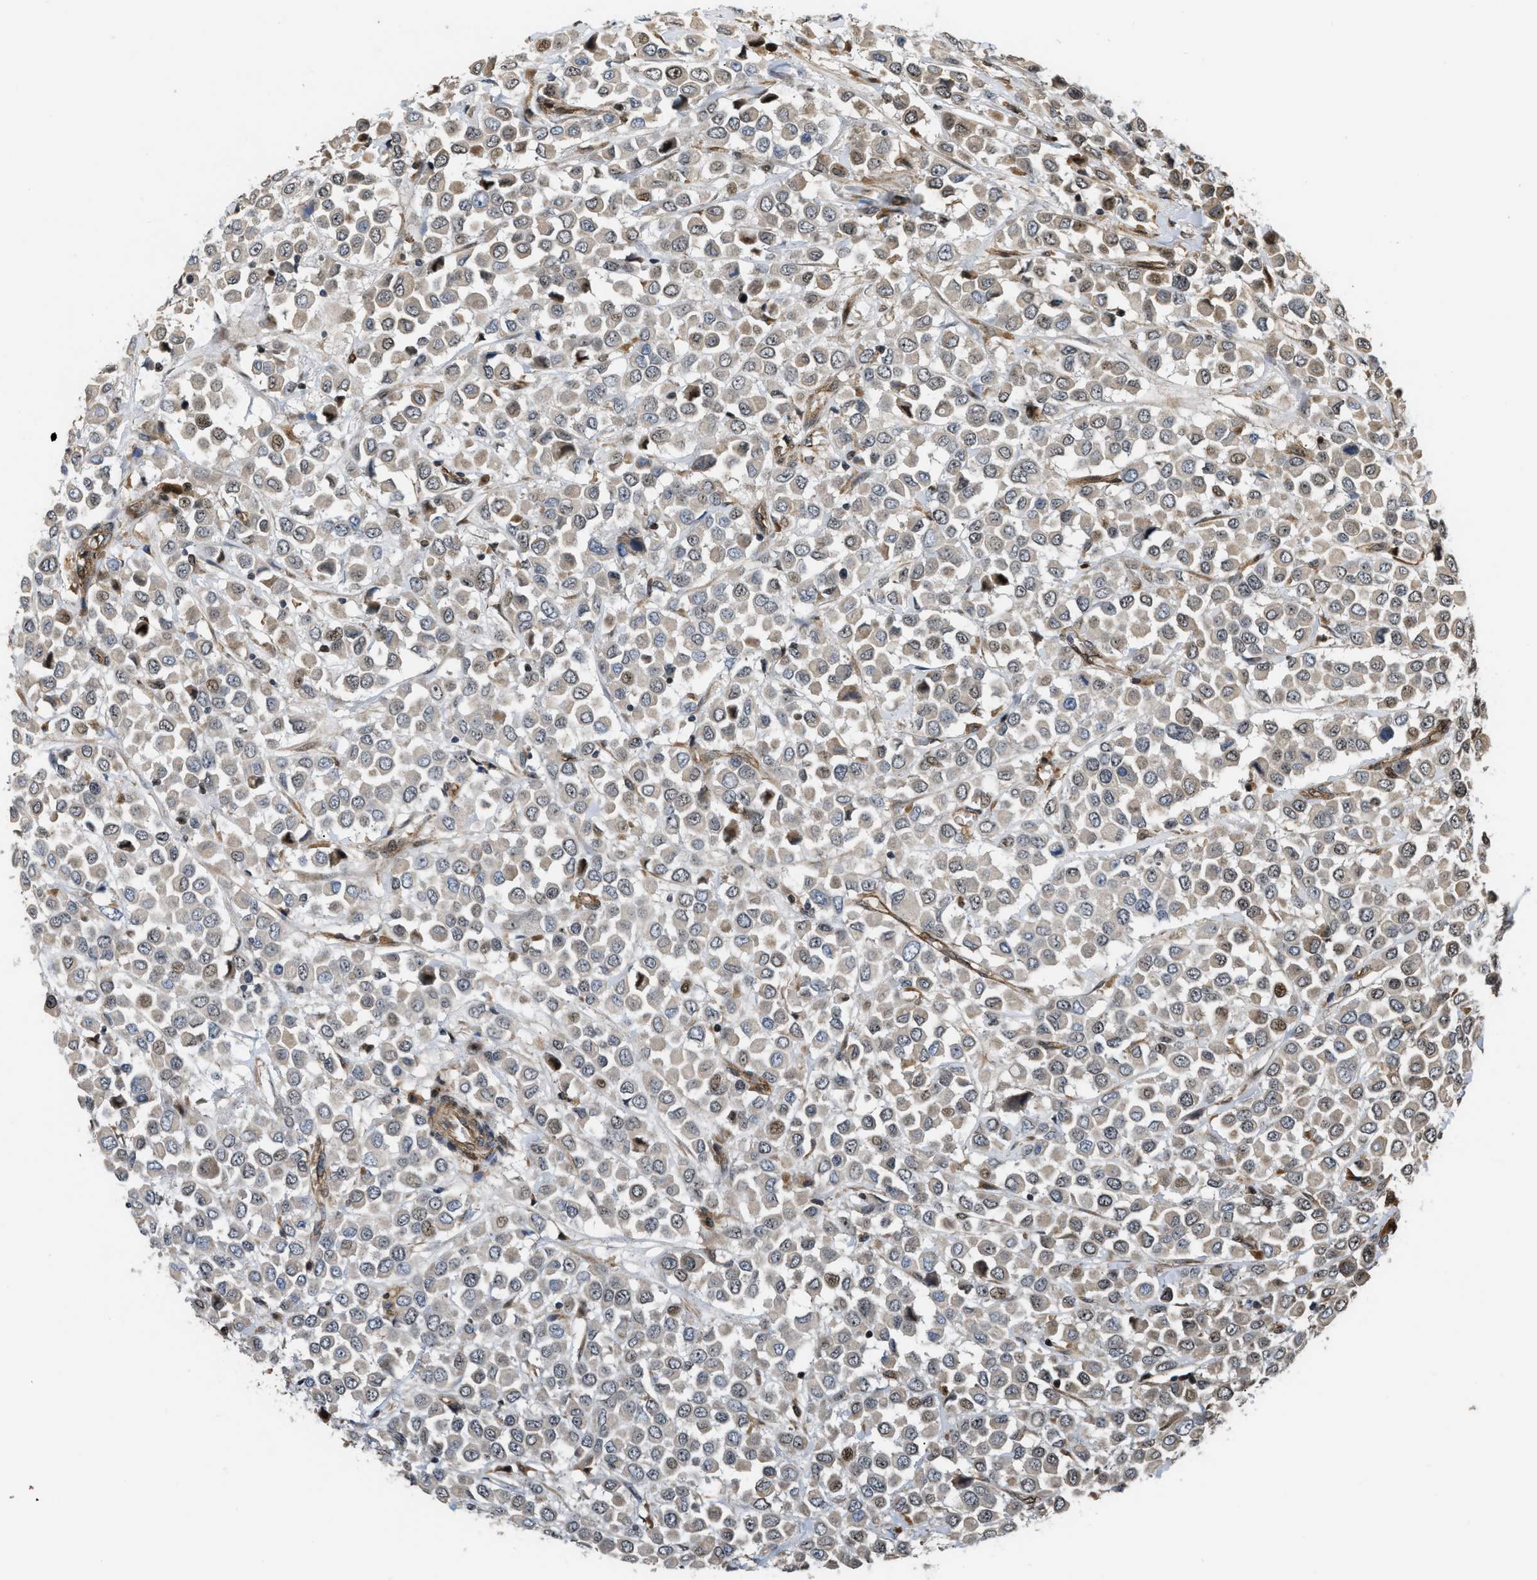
{"staining": {"intensity": "moderate", "quantity": "<25%", "location": "cytoplasmic/membranous,nuclear"}, "tissue": "breast cancer", "cell_type": "Tumor cells", "image_type": "cancer", "snomed": [{"axis": "morphology", "description": "Duct carcinoma"}, {"axis": "topography", "description": "Breast"}], "caption": "This histopathology image reveals immunohistochemistry staining of breast cancer, with low moderate cytoplasmic/membranous and nuclear positivity in approximately <25% of tumor cells.", "gene": "LTA4H", "patient": {"sex": "female", "age": 61}}